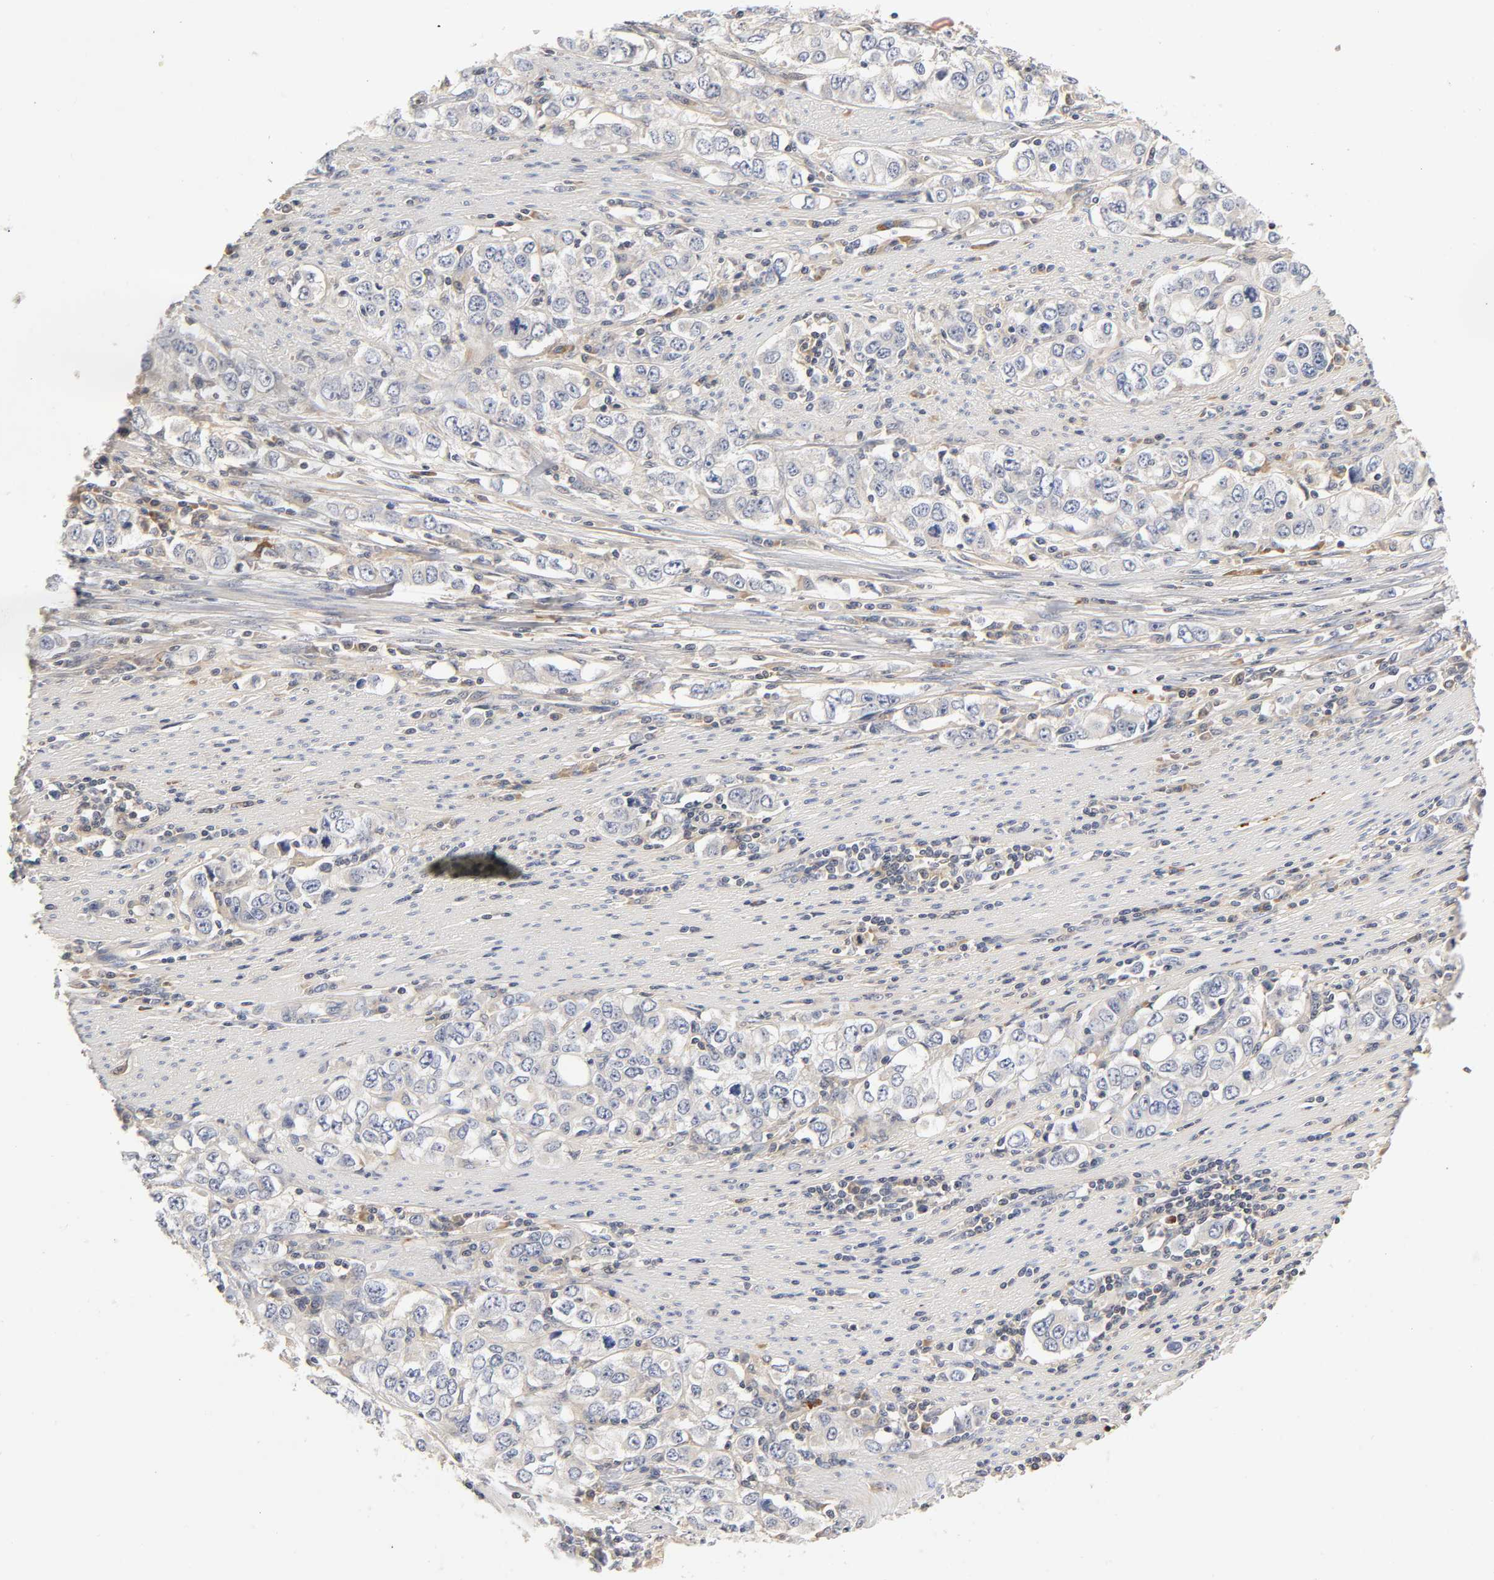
{"staining": {"intensity": "negative", "quantity": "none", "location": "none"}, "tissue": "stomach cancer", "cell_type": "Tumor cells", "image_type": "cancer", "snomed": [{"axis": "morphology", "description": "Adenocarcinoma, NOS"}, {"axis": "topography", "description": "Stomach, lower"}], "caption": "Tumor cells show no significant protein expression in stomach adenocarcinoma.", "gene": "RHOA", "patient": {"sex": "female", "age": 72}}